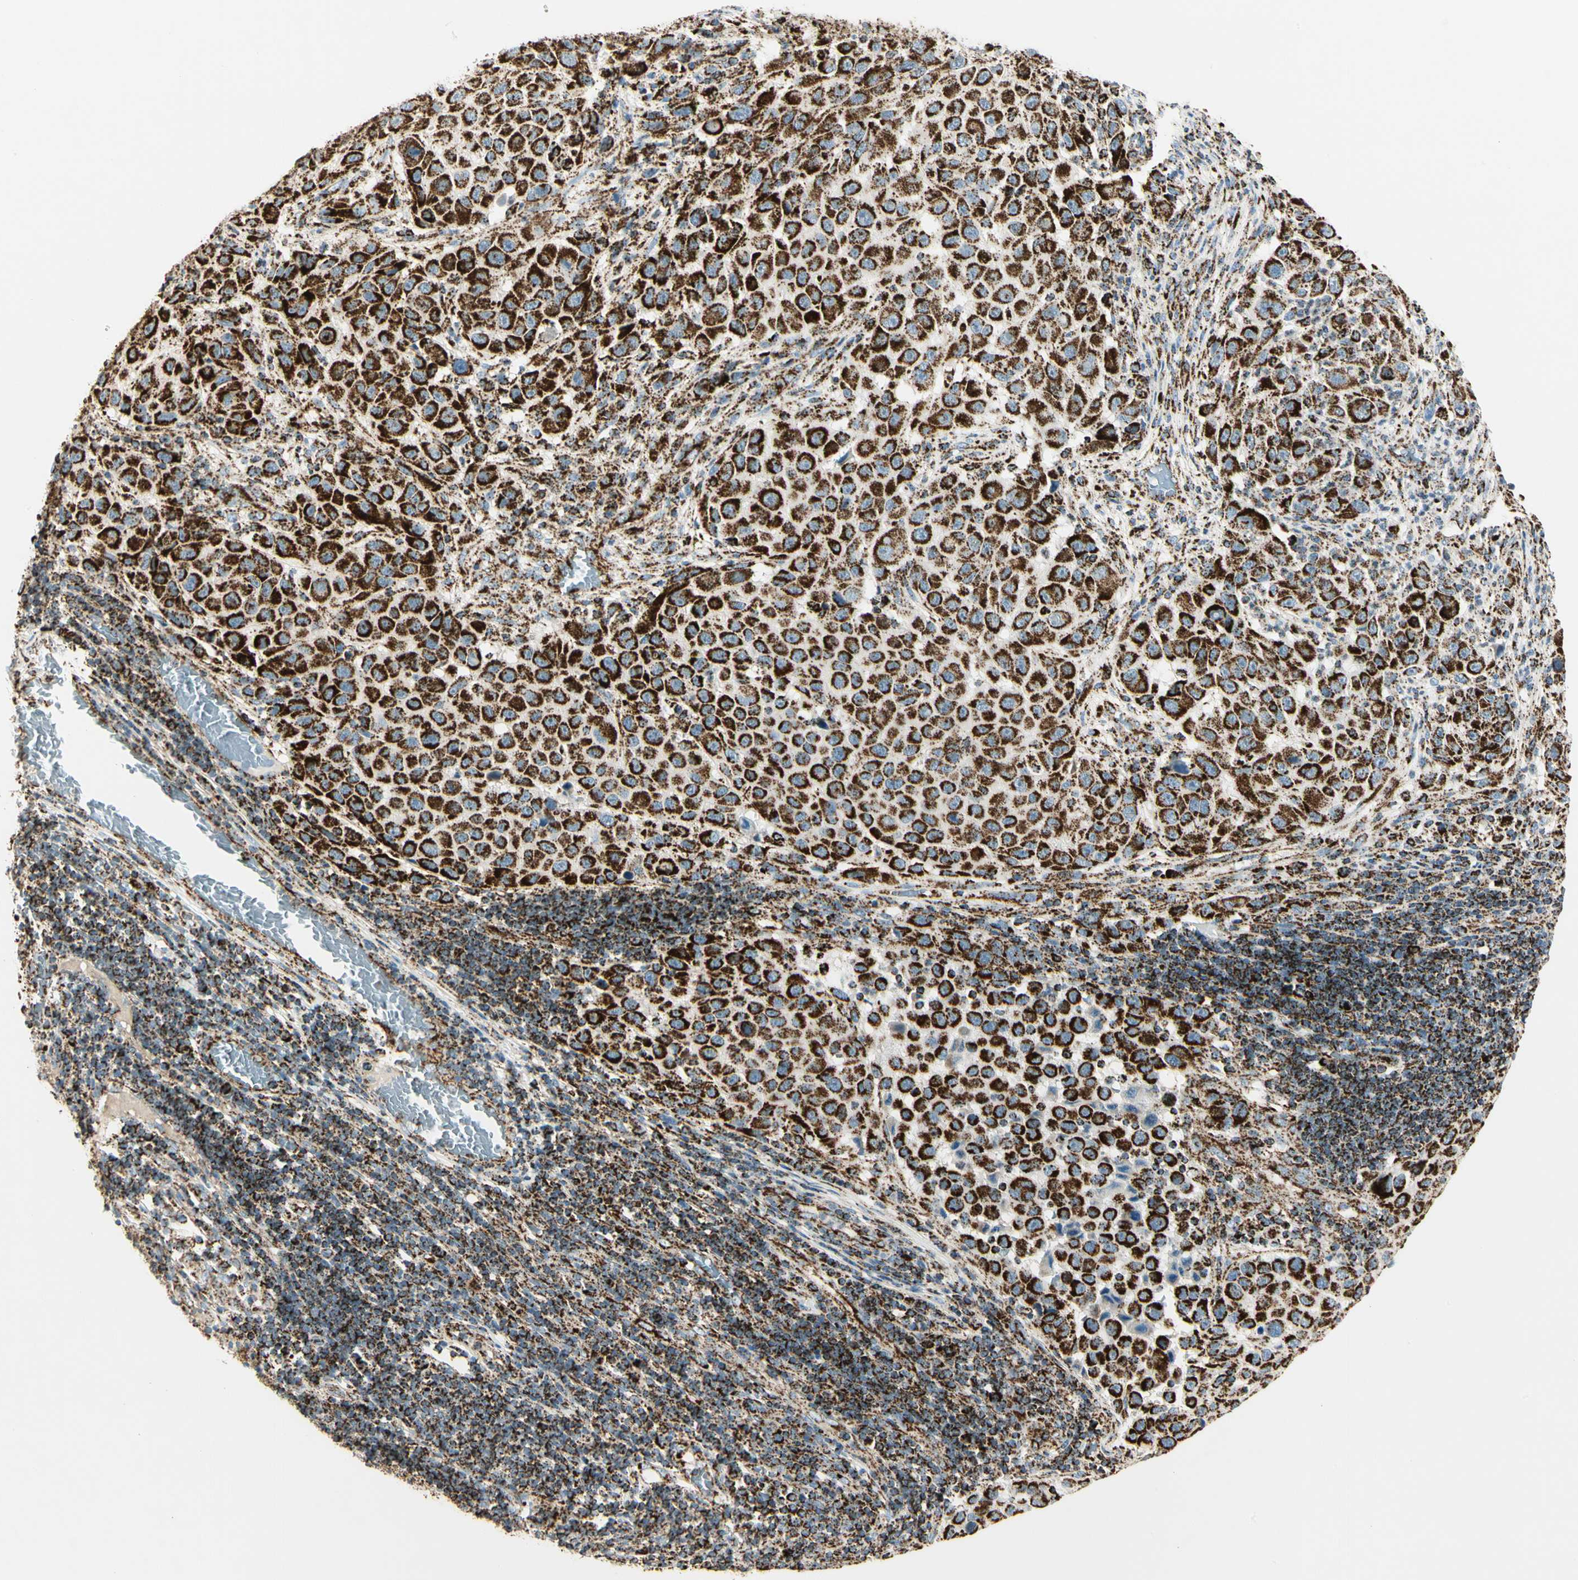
{"staining": {"intensity": "strong", "quantity": ">75%", "location": "cytoplasmic/membranous"}, "tissue": "melanoma", "cell_type": "Tumor cells", "image_type": "cancer", "snomed": [{"axis": "morphology", "description": "Malignant melanoma, Metastatic site"}, {"axis": "topography", "description": "Lymph node"}], "caption": "Immunohistochemistry staining of malignant melanoma (metastatic site), which demonstrates high levels of strong cytoplasmic/membranous expression in approximately >75% of tumor cells indicating strong cytoplasmic/membranous protein positivity. The staining was performed using DAB (3,3'-diaminobenzidine) (brown) for protein detection and nuclei were counterstained in hematoxylin (blue).", "gene": "ME2", "patient": {"sex": "male", "age": 61}}